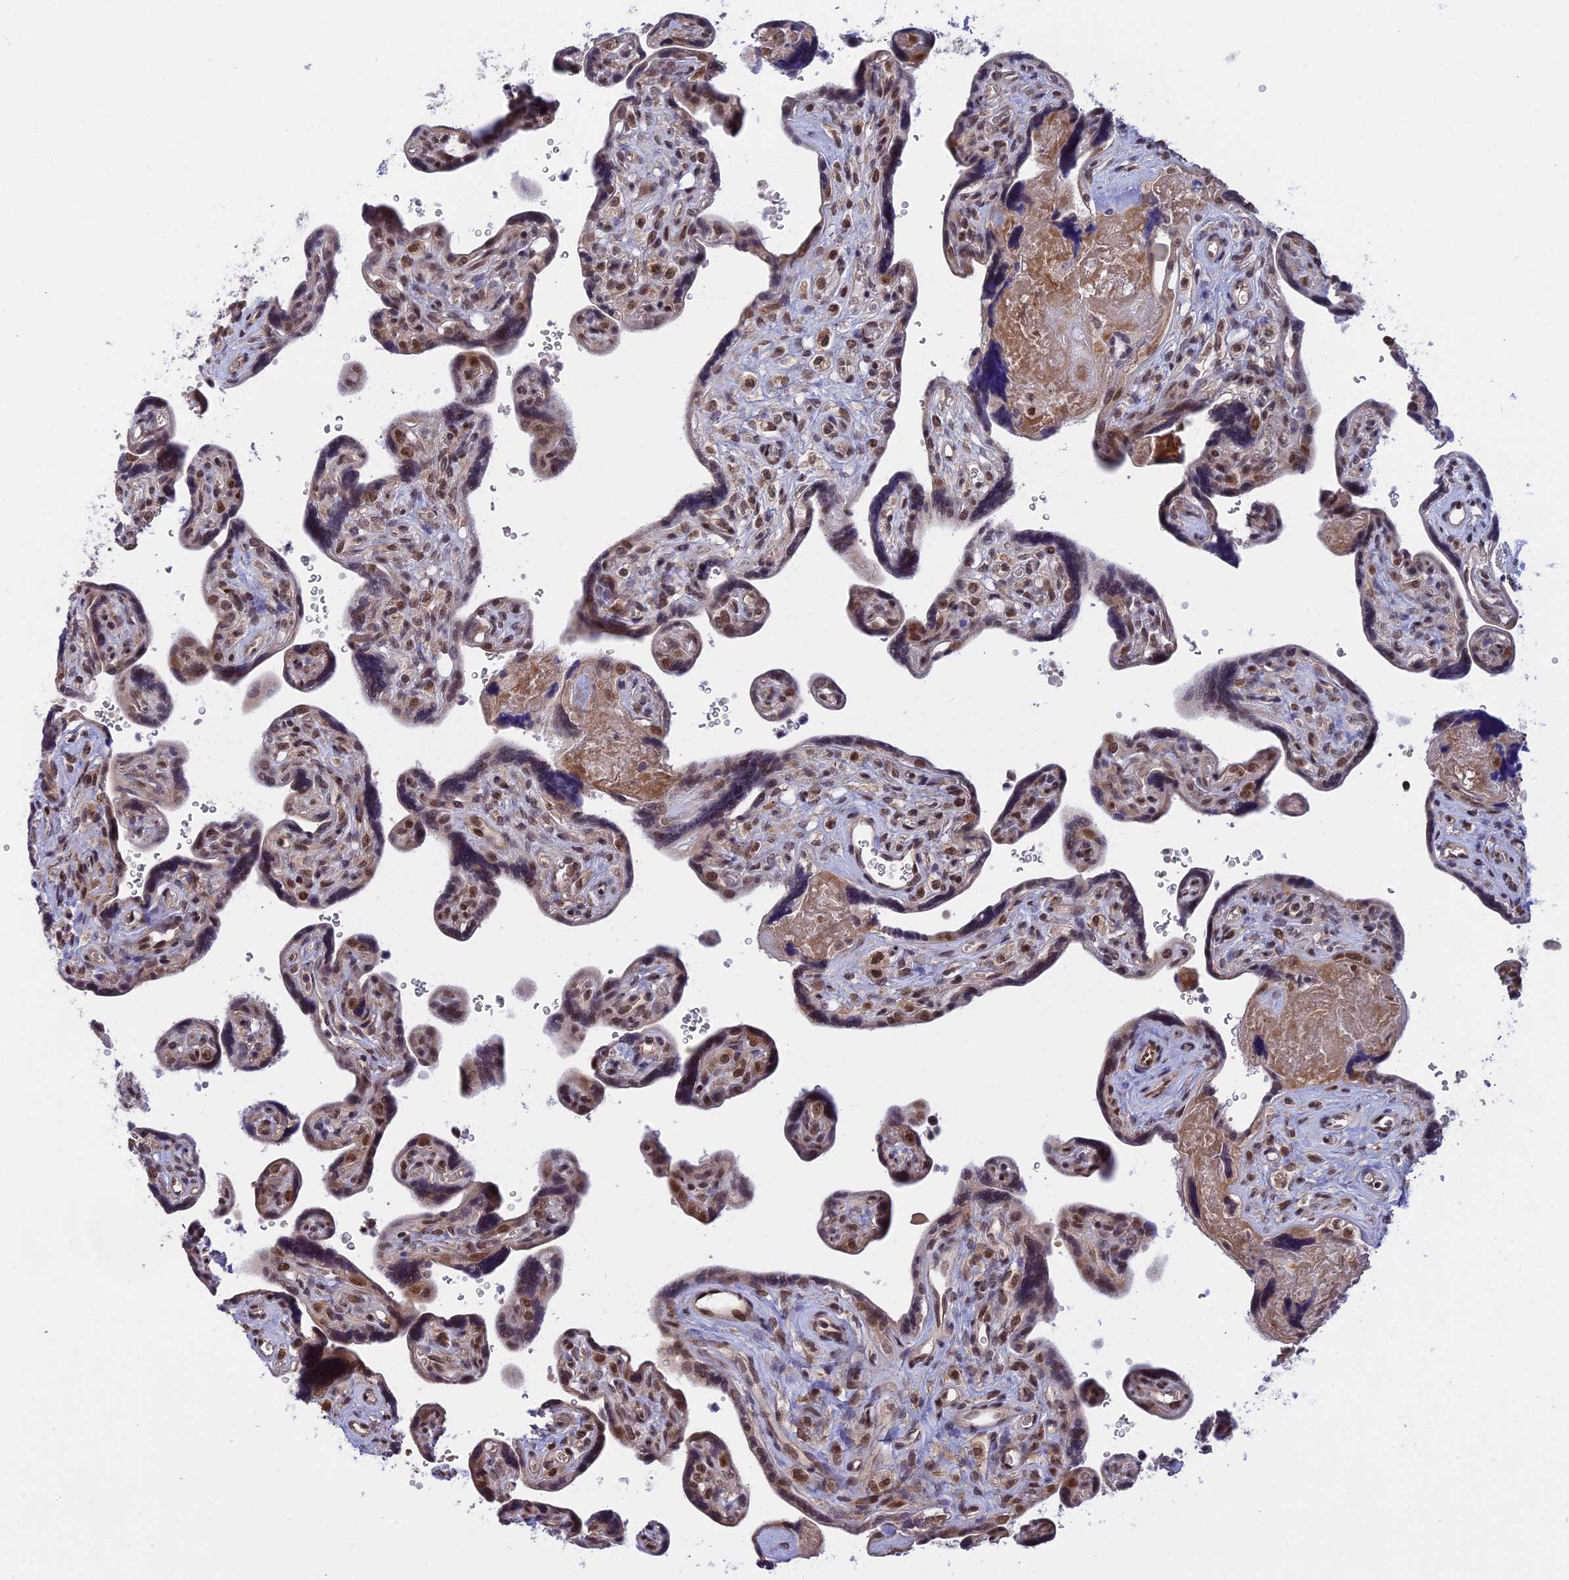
{"staining": {"intensity": "moderate", "quantity": ">75%", "location": "nuclear"}, "tissue": "placenta", "cell_type": "Trophoblastic cells", "image_type": "normal", "snomed": [{"axis": "morphology", "description": "Normal tissue, NOS"}, {"axis": "topography", "description": "Placenta"}], "caption": "Placenta was stained to show a protein in brown. There is medium levels of moderate nuclear positivity in about >75% of trophoblastic cells. (Brightfield microscopy of DAB IHC at high magnification).", "gene": "POLR2C", "patient": {"sex": "female", "age": 39}}